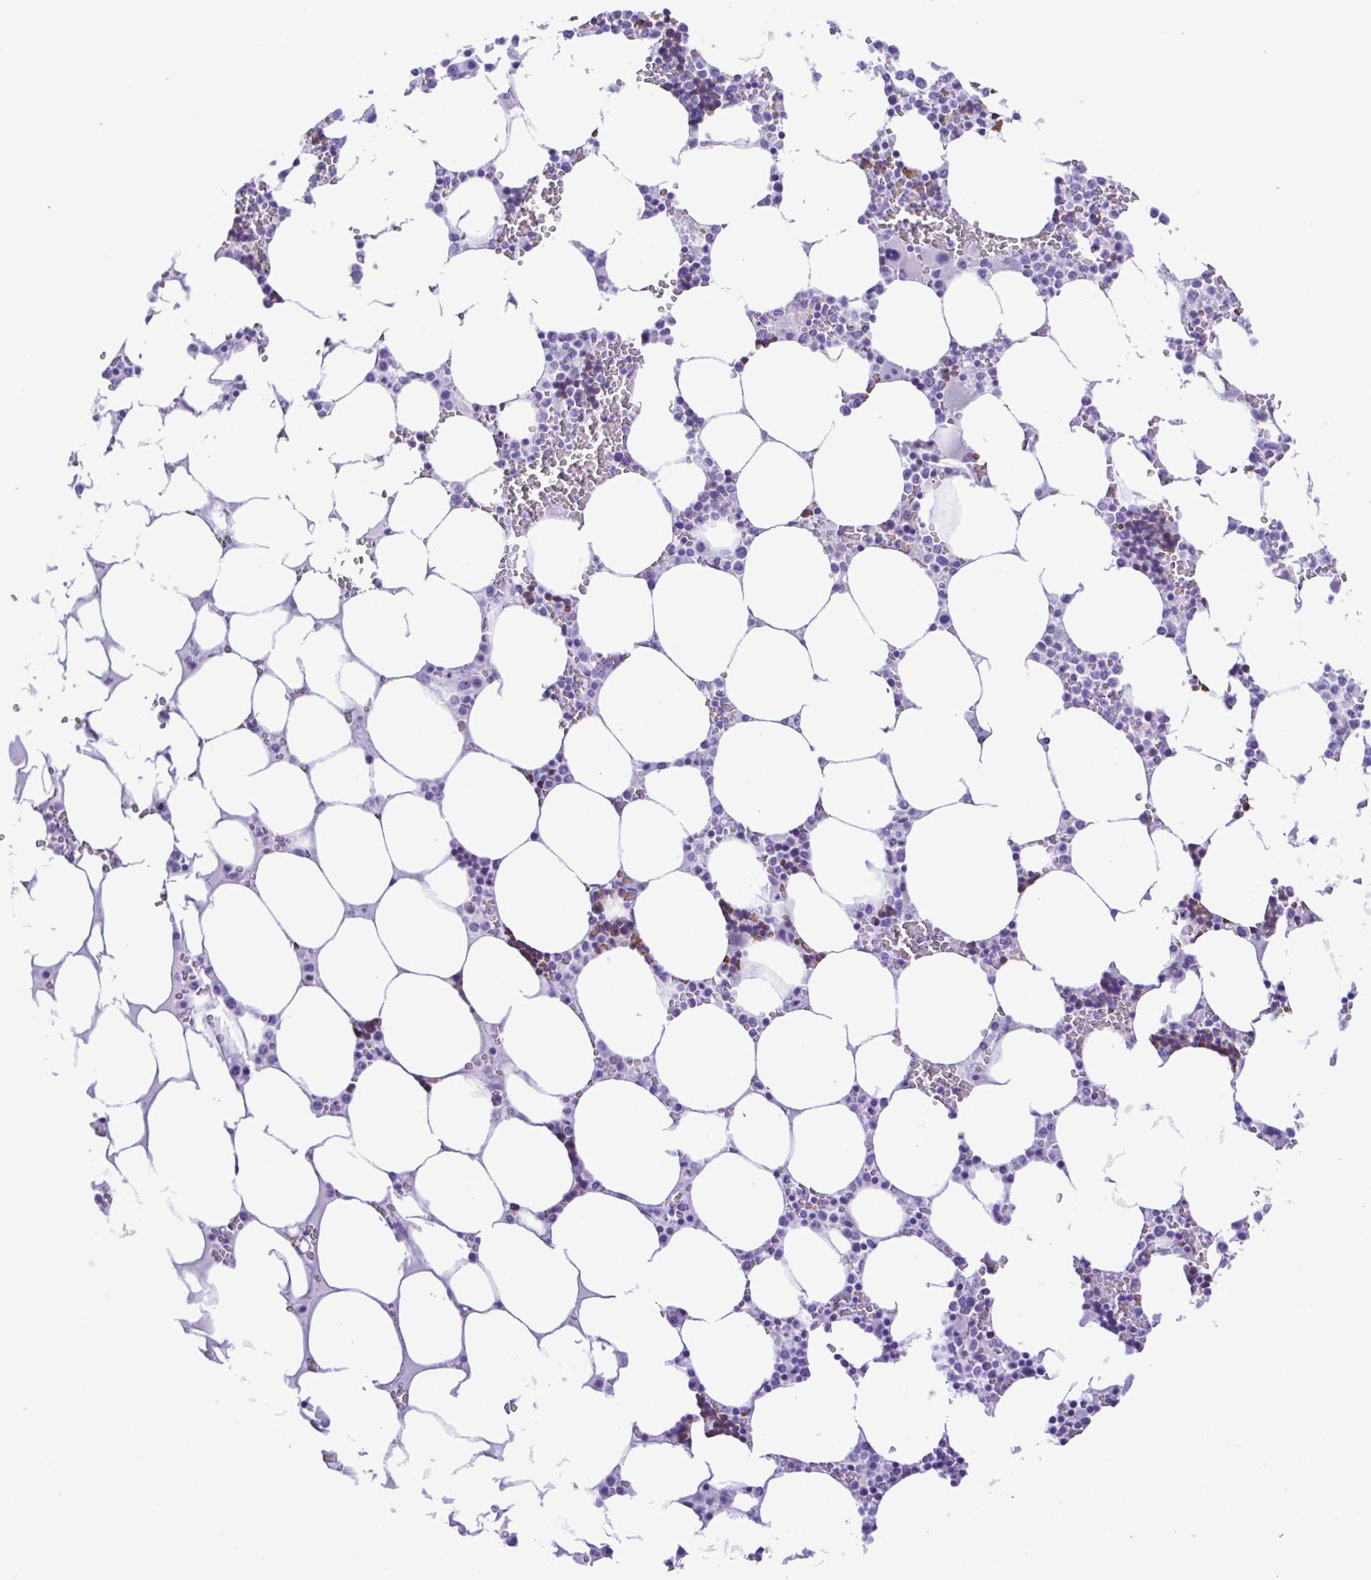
{"staining": {"intensity": "weak", "quantity": "<25%", "location": "cytoplasmic/membranous"}, "tissue": "bone marrow", "cell_type": "Hematopoietic cells", "image_type": "normal", "snomed": [{"axis": "morphology", "description": "Normal tissue, NOS"}, {"axis": "topography", "description": "Bone marrow"}], "caption": "Hematopoietic cells show no significant protein positivity in benign bone marrow. (Immunohistochemistry, brightfield microscopy, high magnification).", "gene": "SYT1", "patient": {"sex": "male", "age": 64}}